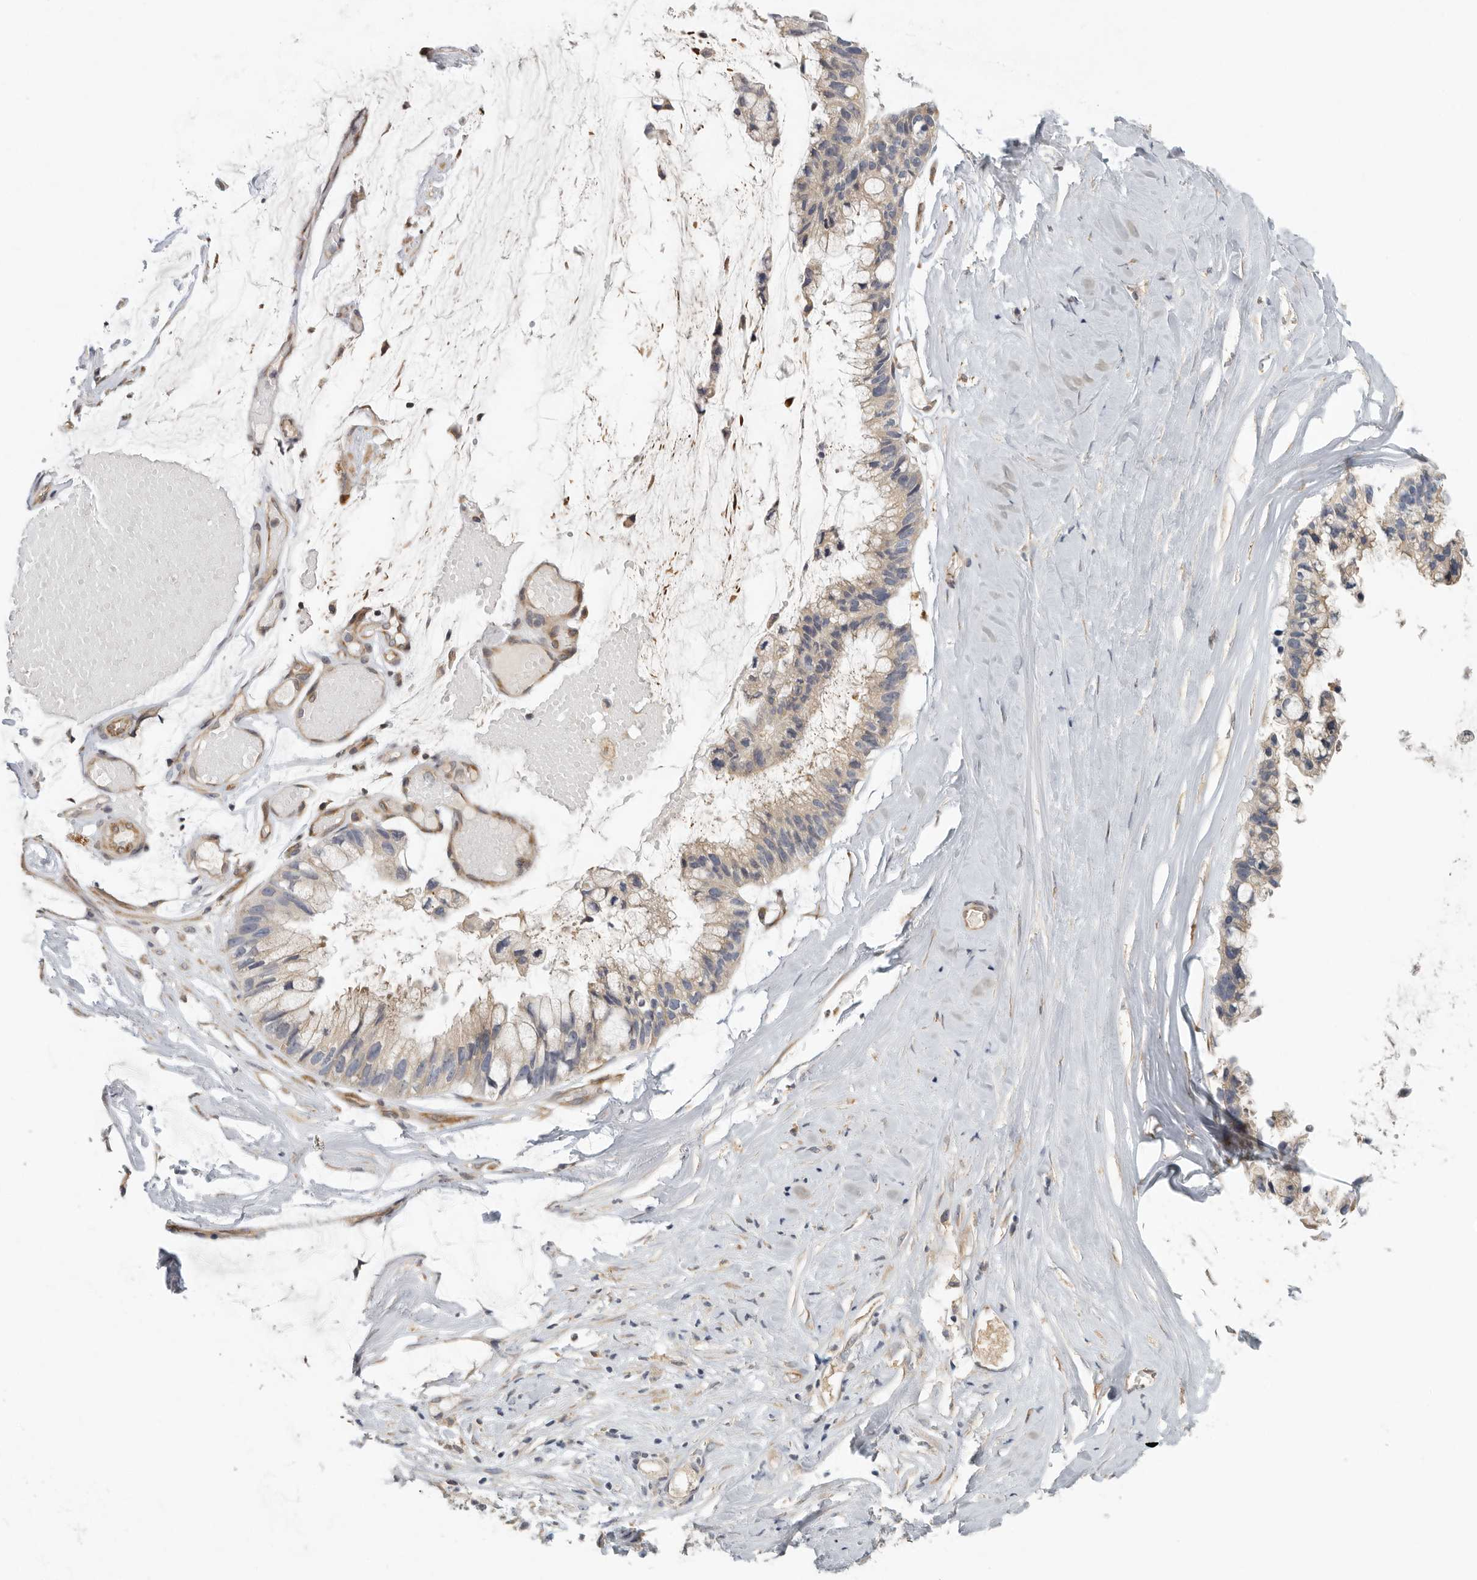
{"staining": {"intensity": "weak", "quantity": "<25%", "location": "cytoplasmic/membranous"}, "tissue": "ovarian cancer", "cell_type": "Tumor cells", "image_type": "cancer", "snomed": [{"axis": "morphology", "description": "Cystadenocarcinoma, mucinous, NOS"}, {"axis": "topography", "description": "Ovary"}], "caption": "Immunohistochemical staining of human mucinous cystadenocarcinoma (ovarian) exhibits no significant expression in tumor cells.", "gene": "BCAP29", "patient": {"sex": "female", "age": 39}}